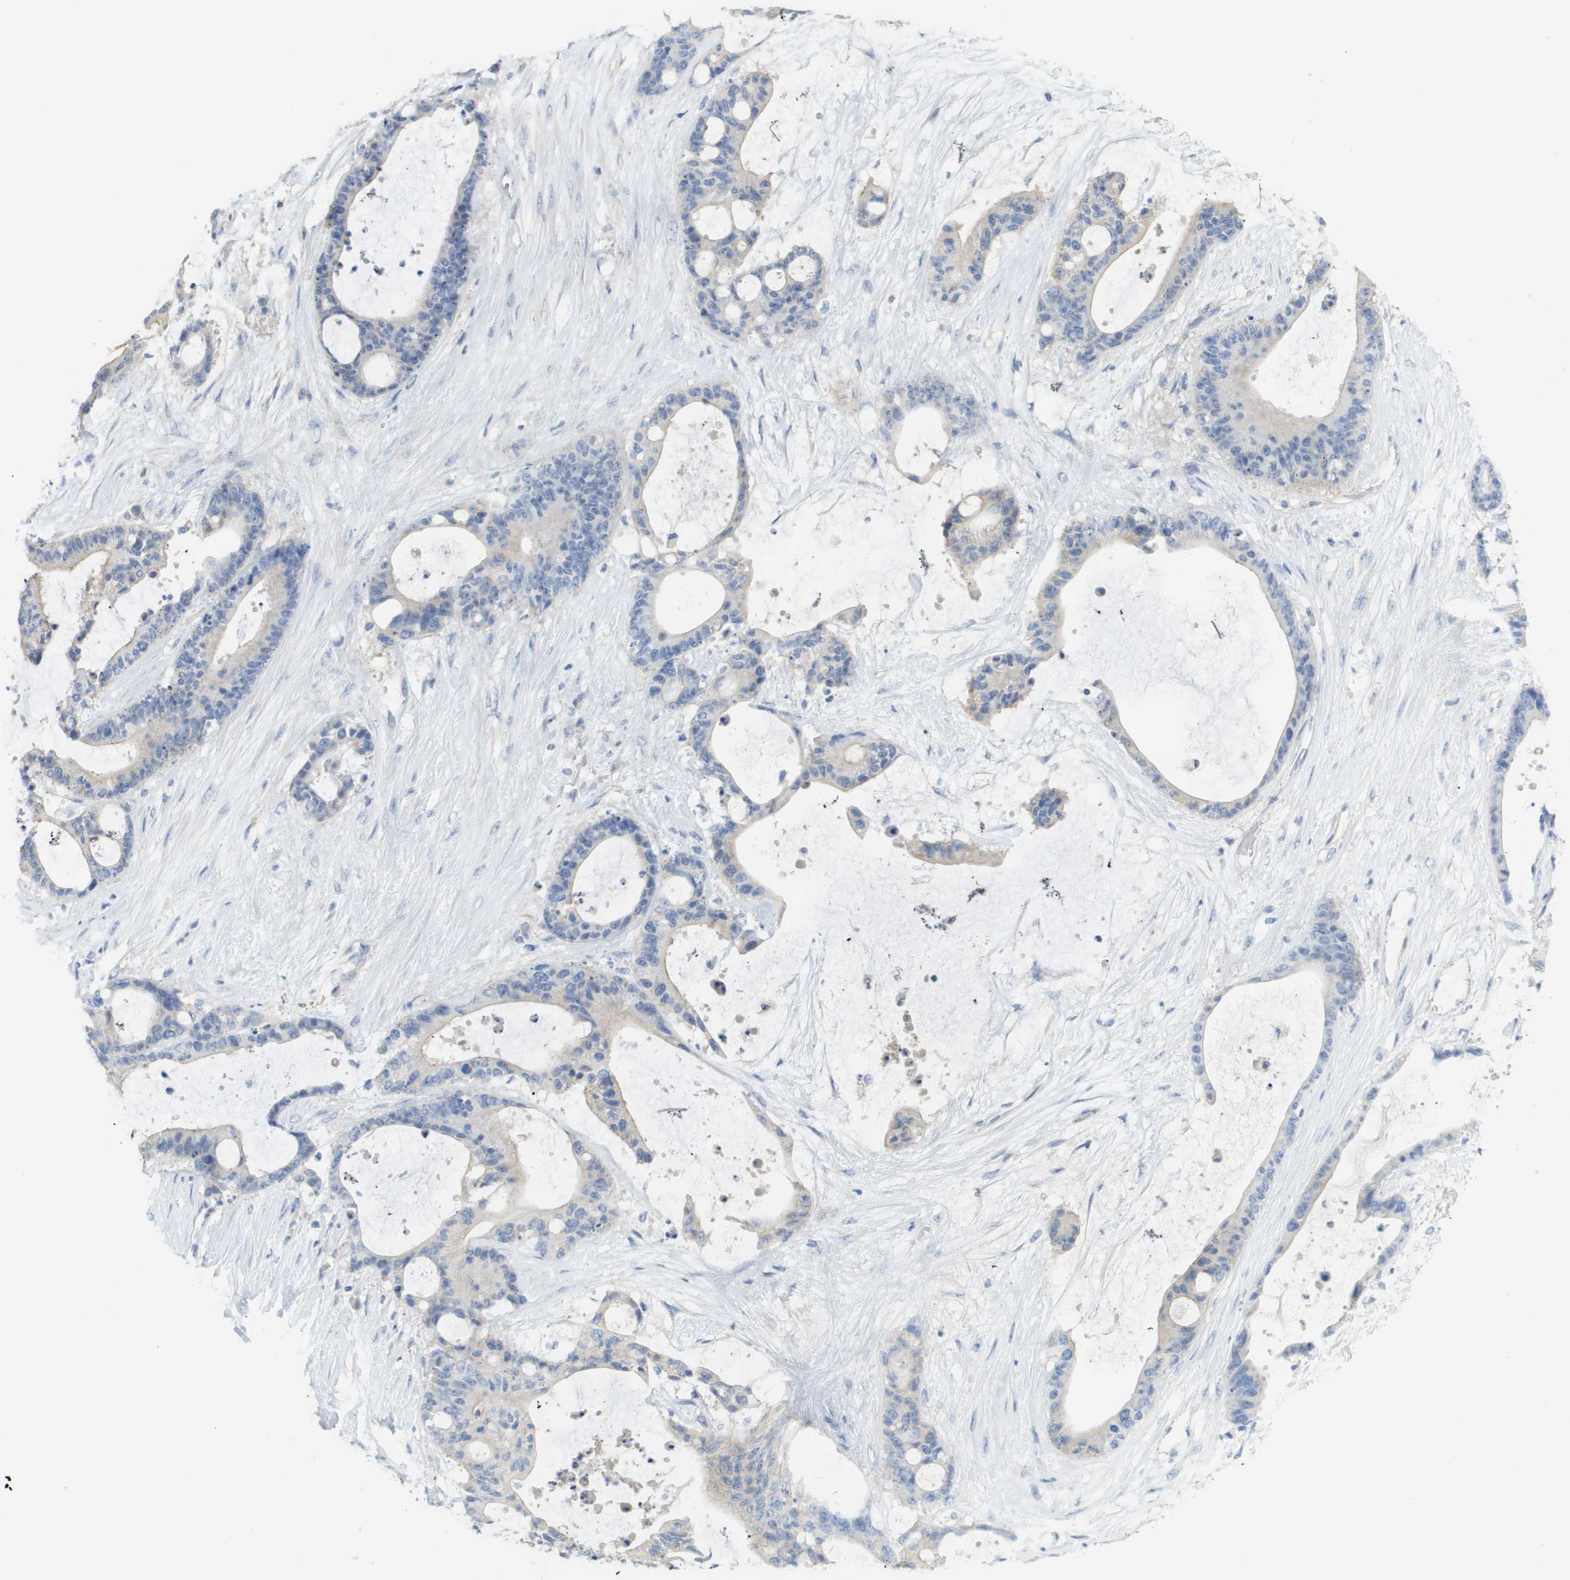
{"staining": {"intensity": "negative", "quantity": "none", "location": "none"}, "tissue": "liver cancer", "cell_type": "Tumor cells", "image_type": "cancer", "snomed": [{"axis": "morphology", "description": "Cholangiocarcinoma"}, {"axis": "topography", "description": "Liver"}], "caption": "Immunohistochemistry micrograph of neoplastic tissue: cholangiocarcinoma (liver) stained with DAB exhibits no significant protein staining in tumor cells. (Immunohistochemistry, brightfield microscopy, high magnification).", "gene": "MYL3", "patient": {"sex": "female", "age": 73}}